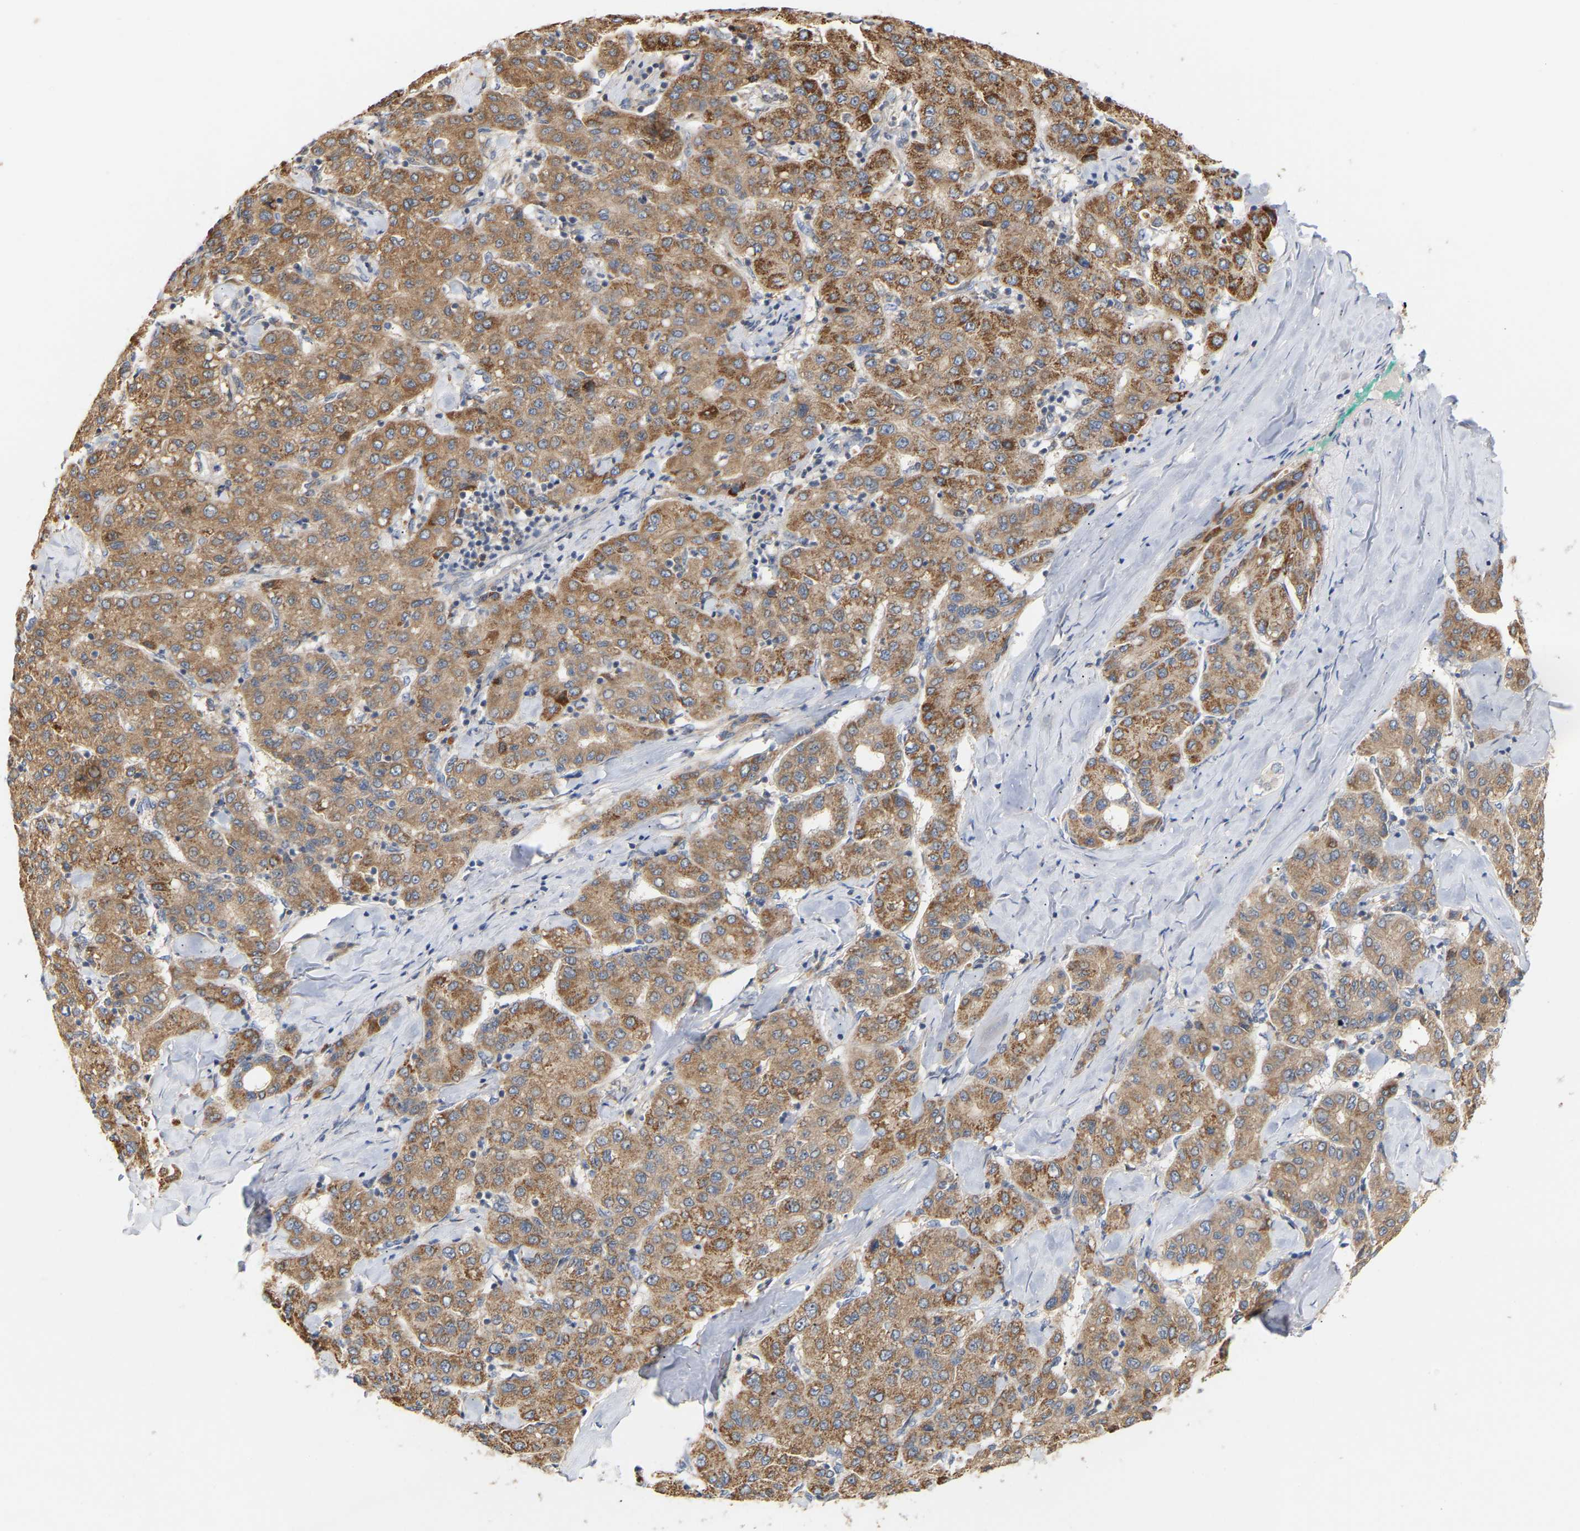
{"staining": {"intensity": "moderate", "quantity": ">75%", "location": "cytoplasmic/membranous"}, "tissue": "liver cancer", "cell_type": "Tumor cells", "image_type": "cancer", "snomed": [{"axis": "morphology", "description": "Carcinoma, Hepatocellular, NOS"}, {"axis": "topography", "description": "Liver"}], "caption": "Moderate cytoplasmic/membranous protein expression is appreciated in about >75% of tumor cells in liver cancer.", "gene": "TPMT", "patient": {"sex": "male", "age": 65}}